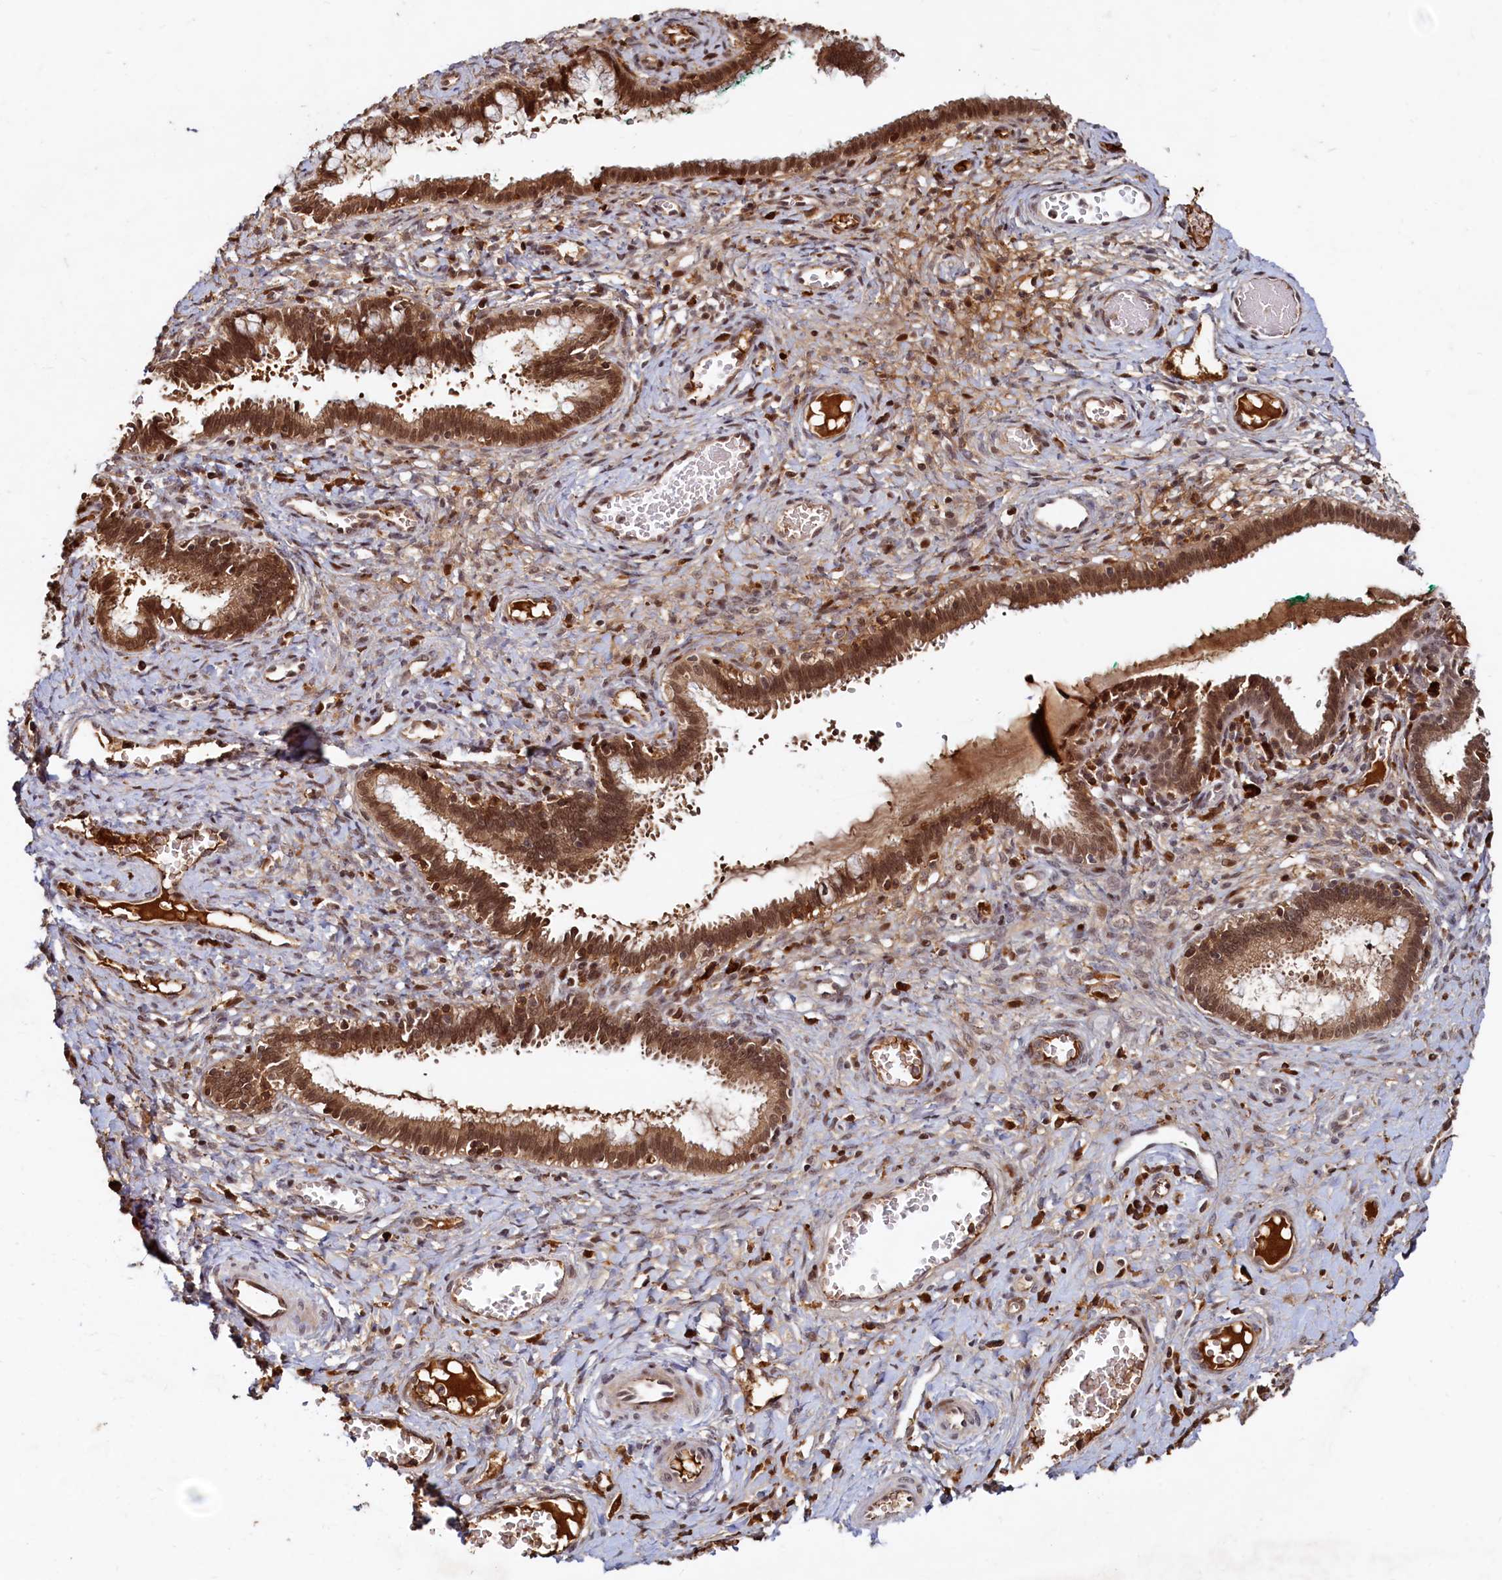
{"staining": {"intensity": "moderate", "quantity": ">75%", "location": "cytoplasmic/membranous,nuclear"}, "tissue": "cervix", "cell_type": "Glandular cells", "image_type": "normal", "snomed": [{"axis": "morphology", "description": "Normal tissue, NOS"}, {"axis": "morphology", "description": "Adenocarcinoma, NOS"}, {"axis": "topography", "description": "Cervix"}], "caption": "Moderate cytoplasmic/membranous,nuclear protein staining is appreciated in about >75% of glandular cells in cervix.", "gene": "TRAPPC4", "patient": {"sex": "female", "age": 29}}